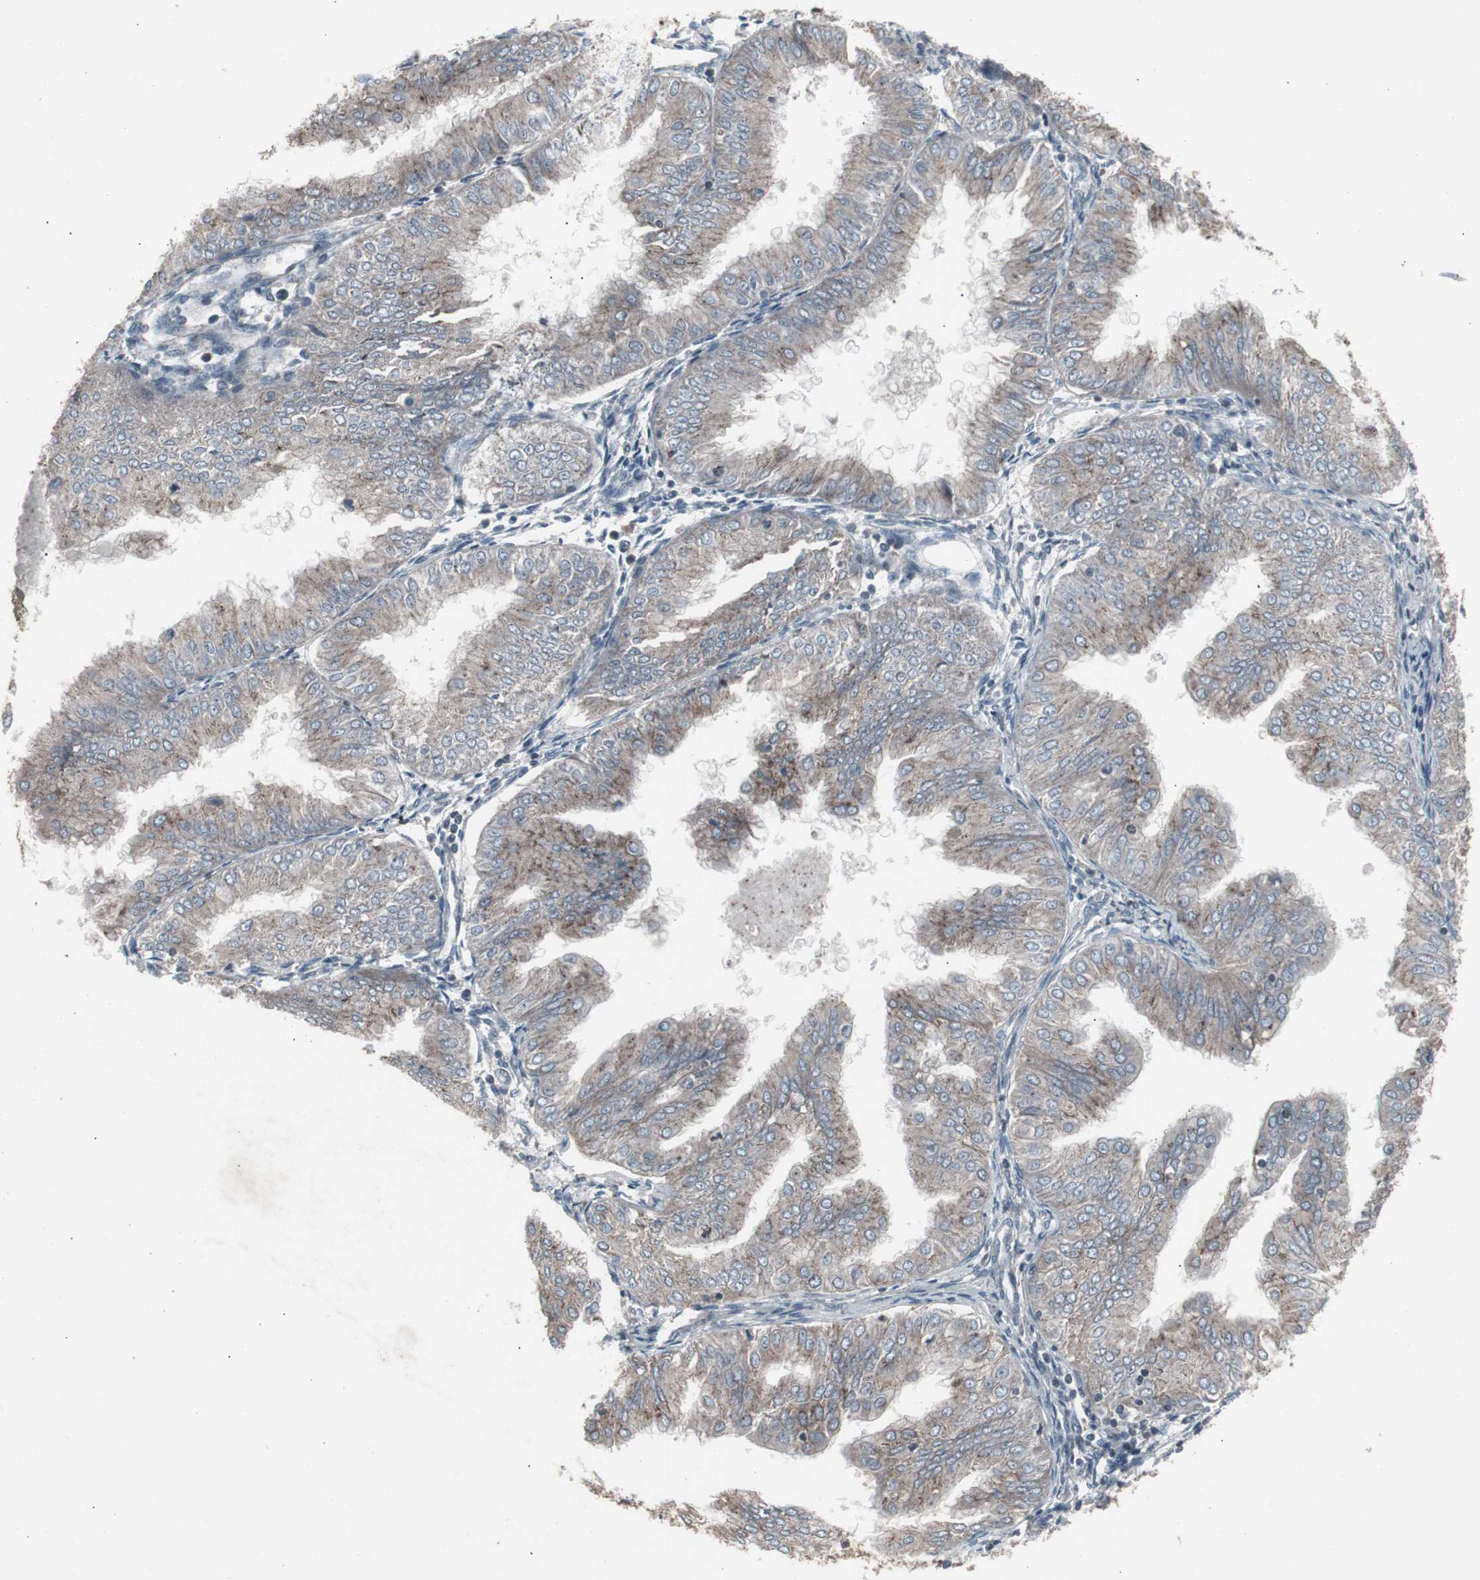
{"staining": {"intensity": "weak", "quantity": "25%-75%", "location": "cytoplasmic/membranous"}, "tissue": "endometrial cancer", "cell_type": "Tumor cells", "image_type": "cancer", "snomed": [{"axis": "morphology", "description": "Adenocarcinoma, NOS"}, {"axis": "topography", "description": "Endometrium"}], "caption": "Immunohistochemical staining of adenocarcinoma (endometrial) shows low levels of weak cytoplasmic/membranous protein expression in approximately 25%-75% of tumor cells.", "gene": "SSTR2", "patient": {"sex": "female", "age": 53}}